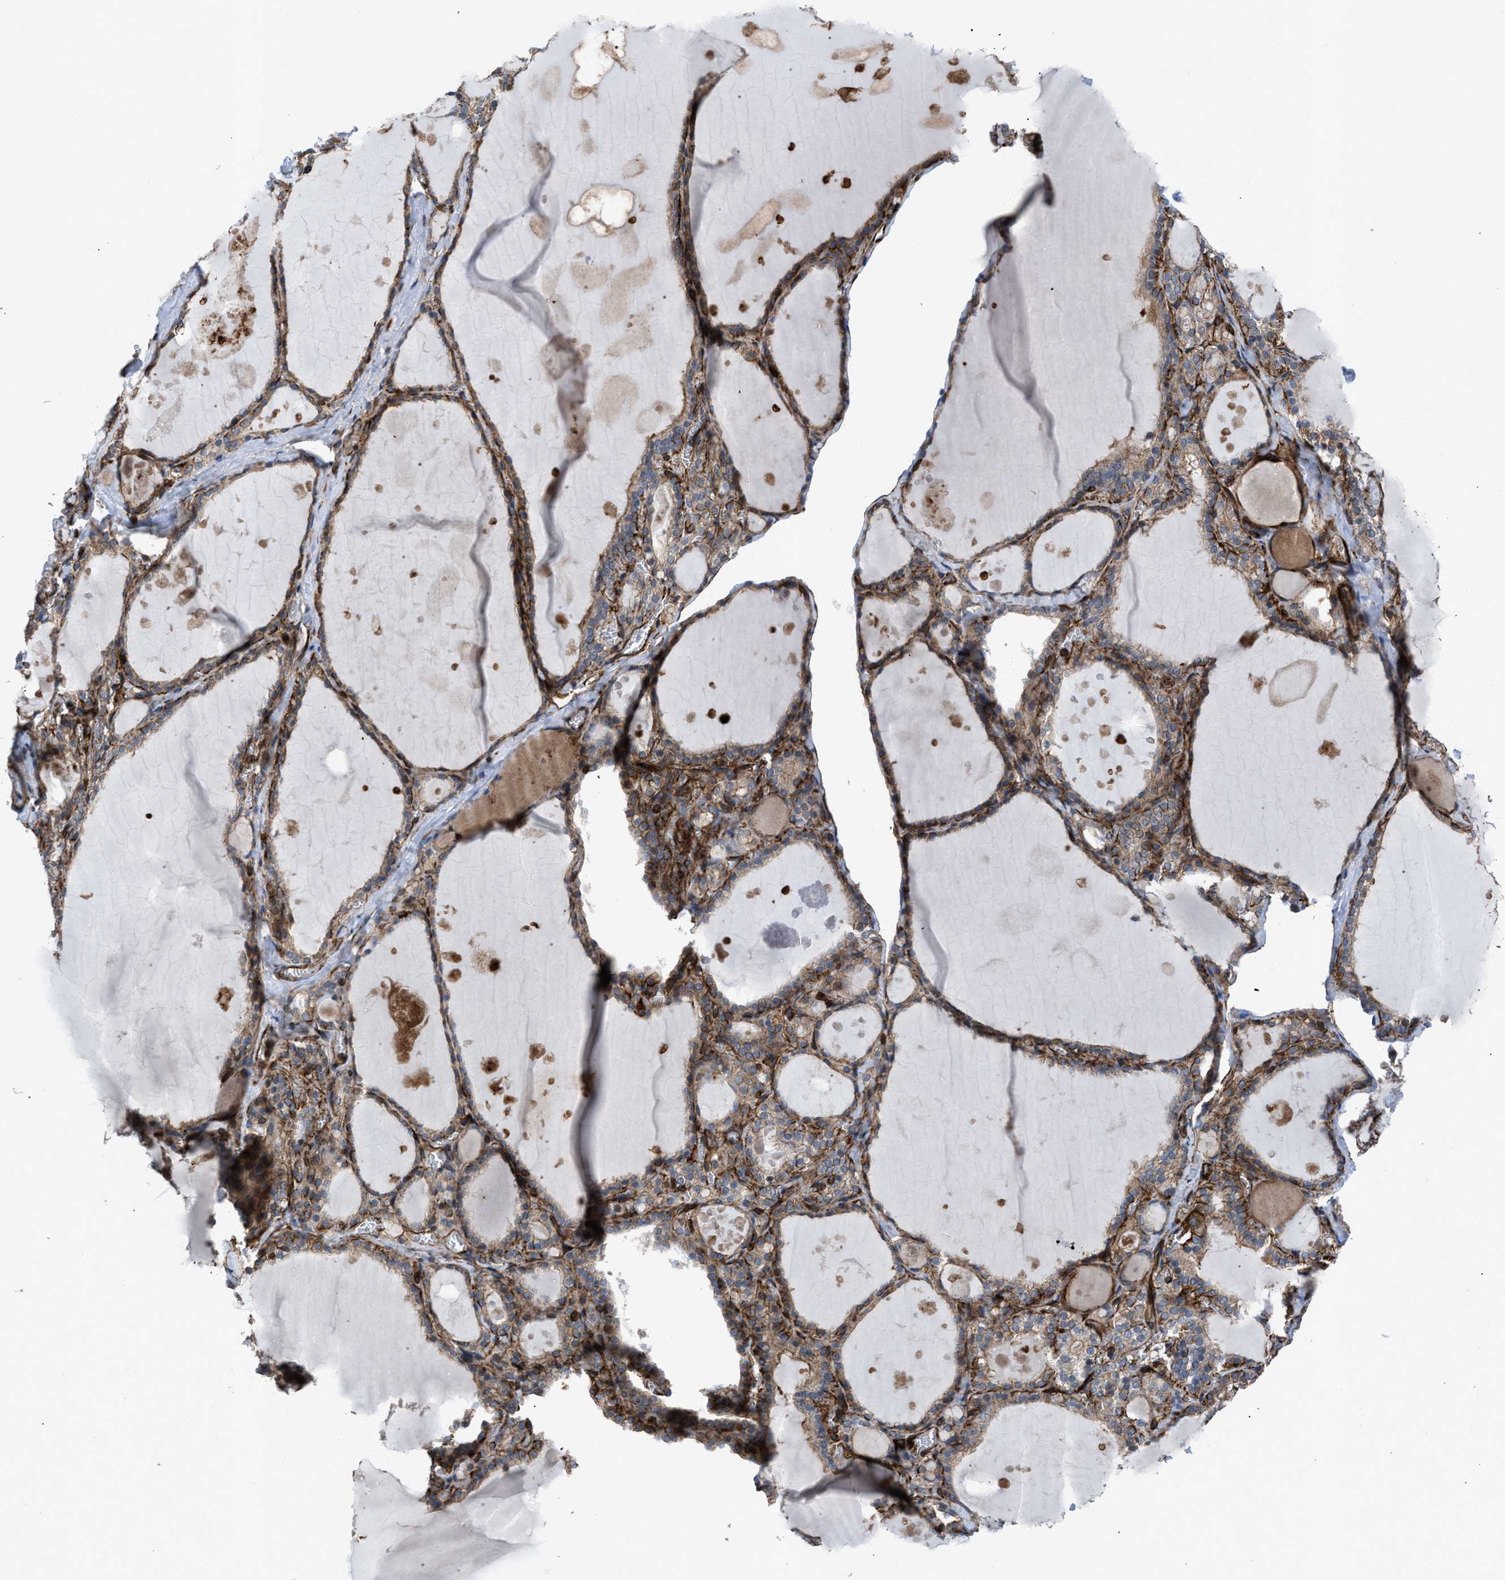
{"staining": {"intensity": "moderate", "quantity": ">75%", "location": "cytoplasmic/membranous"}, "tissue": "thyroid gland", "cell_type": "Glandular cells", "image_type": "normal", "snomed": [{"axis": "morphology", "description": "Normal tissue, NOS"}, {"axis": "topography", "description": "Thyroid gland"}], "caption": "Thyroid gland stained with immunohistochemistry displays moderate cytoplasmic/membranous positivity in about >75% of glandular cells.", "gene": "PTPRE", "patient": {"sex": "male", "age": 56}}